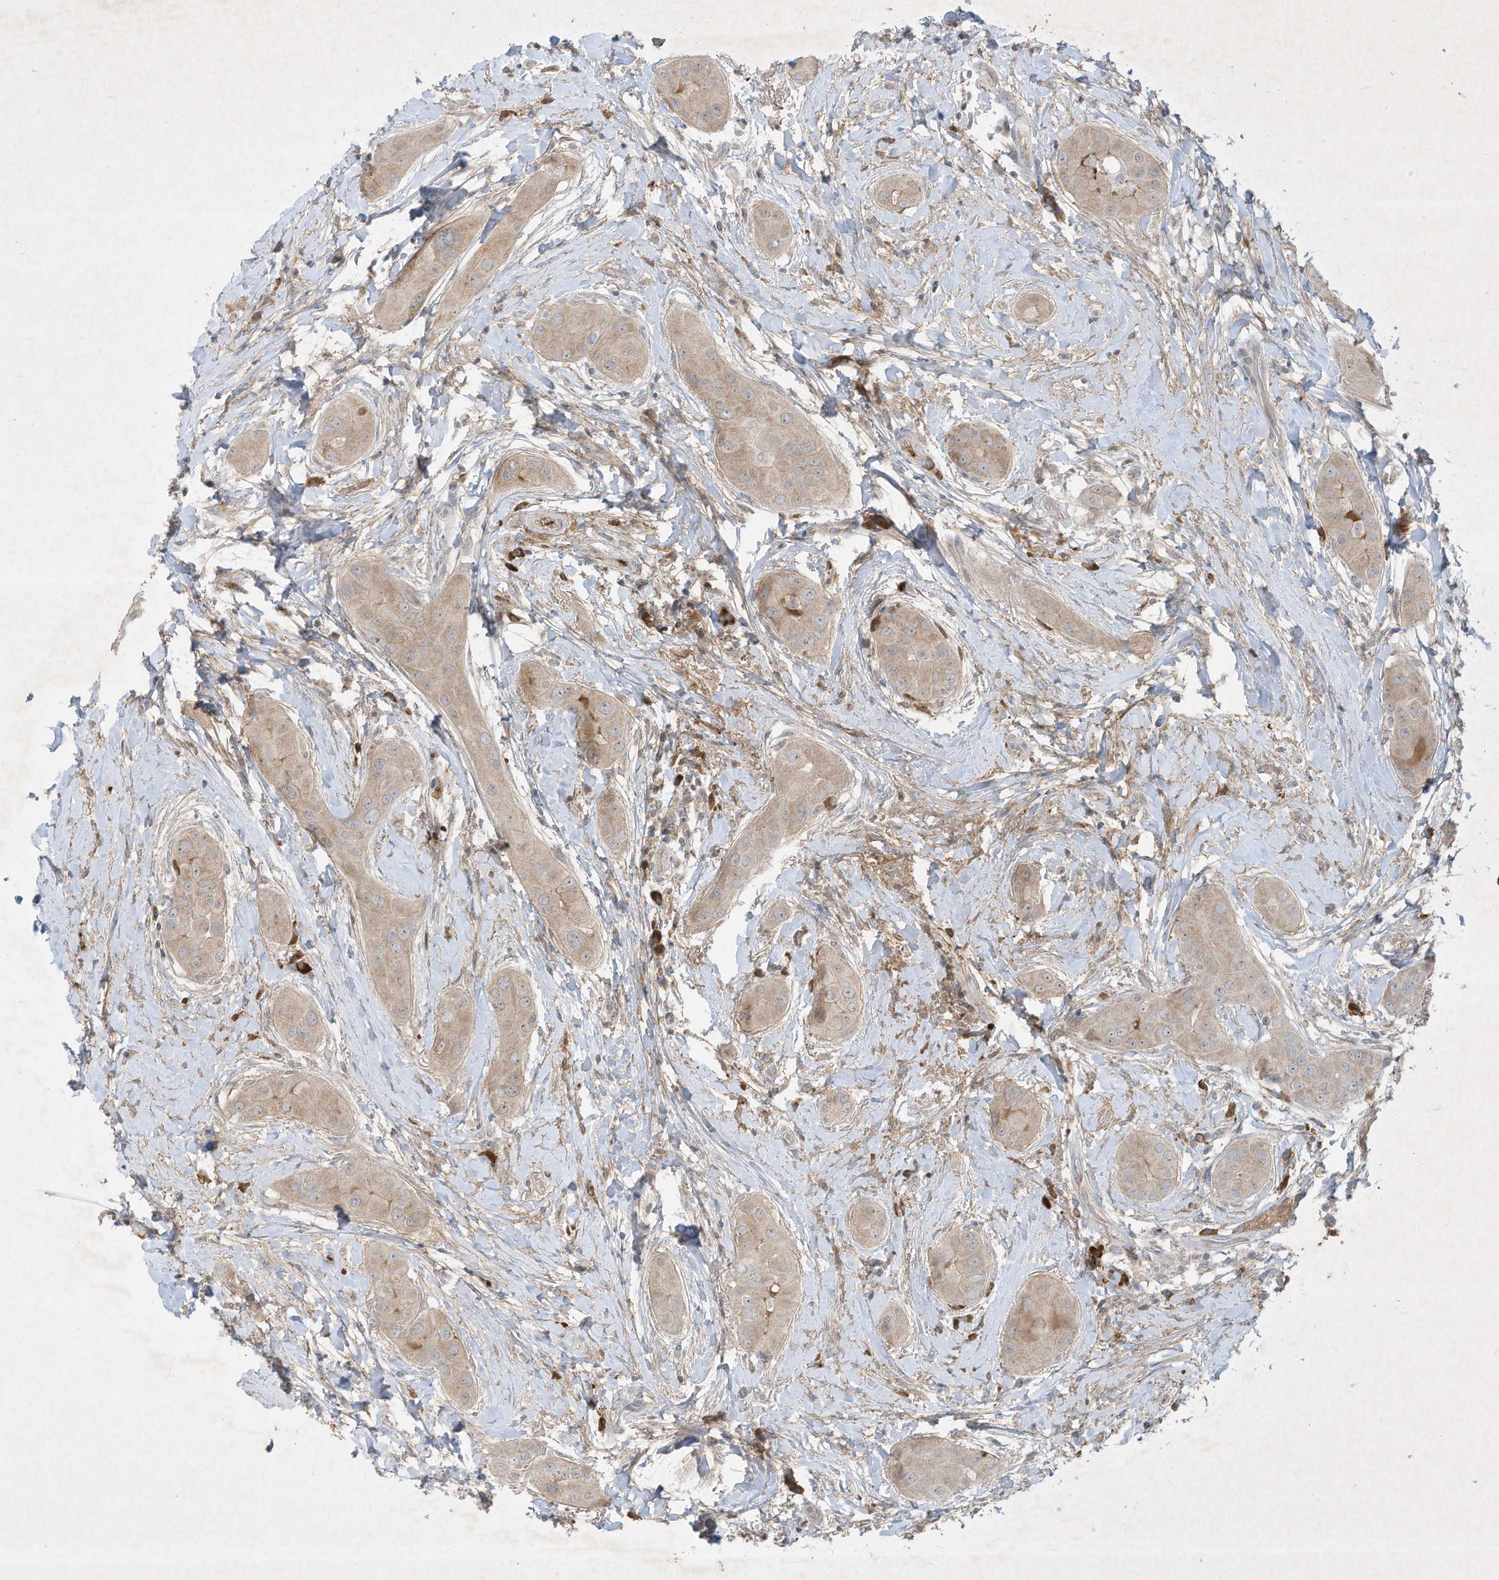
{"staining": {"intensity": "weak", "quantity": ">75%", "location": "cytoplasmic/membranous"}, "tissue": "thyroid cancer", "cell_type": "Tumor cells", "image_type": "cancer", "snomed": [{"axis": "morphology", "description": "Papillary adenocarcinoma, NOS"}, {"axis": "topography", "description": "Thyroid gland"}], "caption": "Immunohistochemistry (IHC) micrograph of neoplastic tissue: papillary adenocarcinoma (thyroid) stained using IHC demonstrates low levels of weak protein expression localized specifically in the cytoplasmic/membranous of tumor cells, appearing as a cytoplasmic/membranous brown color.", "gene": "FETUB", "patient": {"sex": "male", "age": 33}}